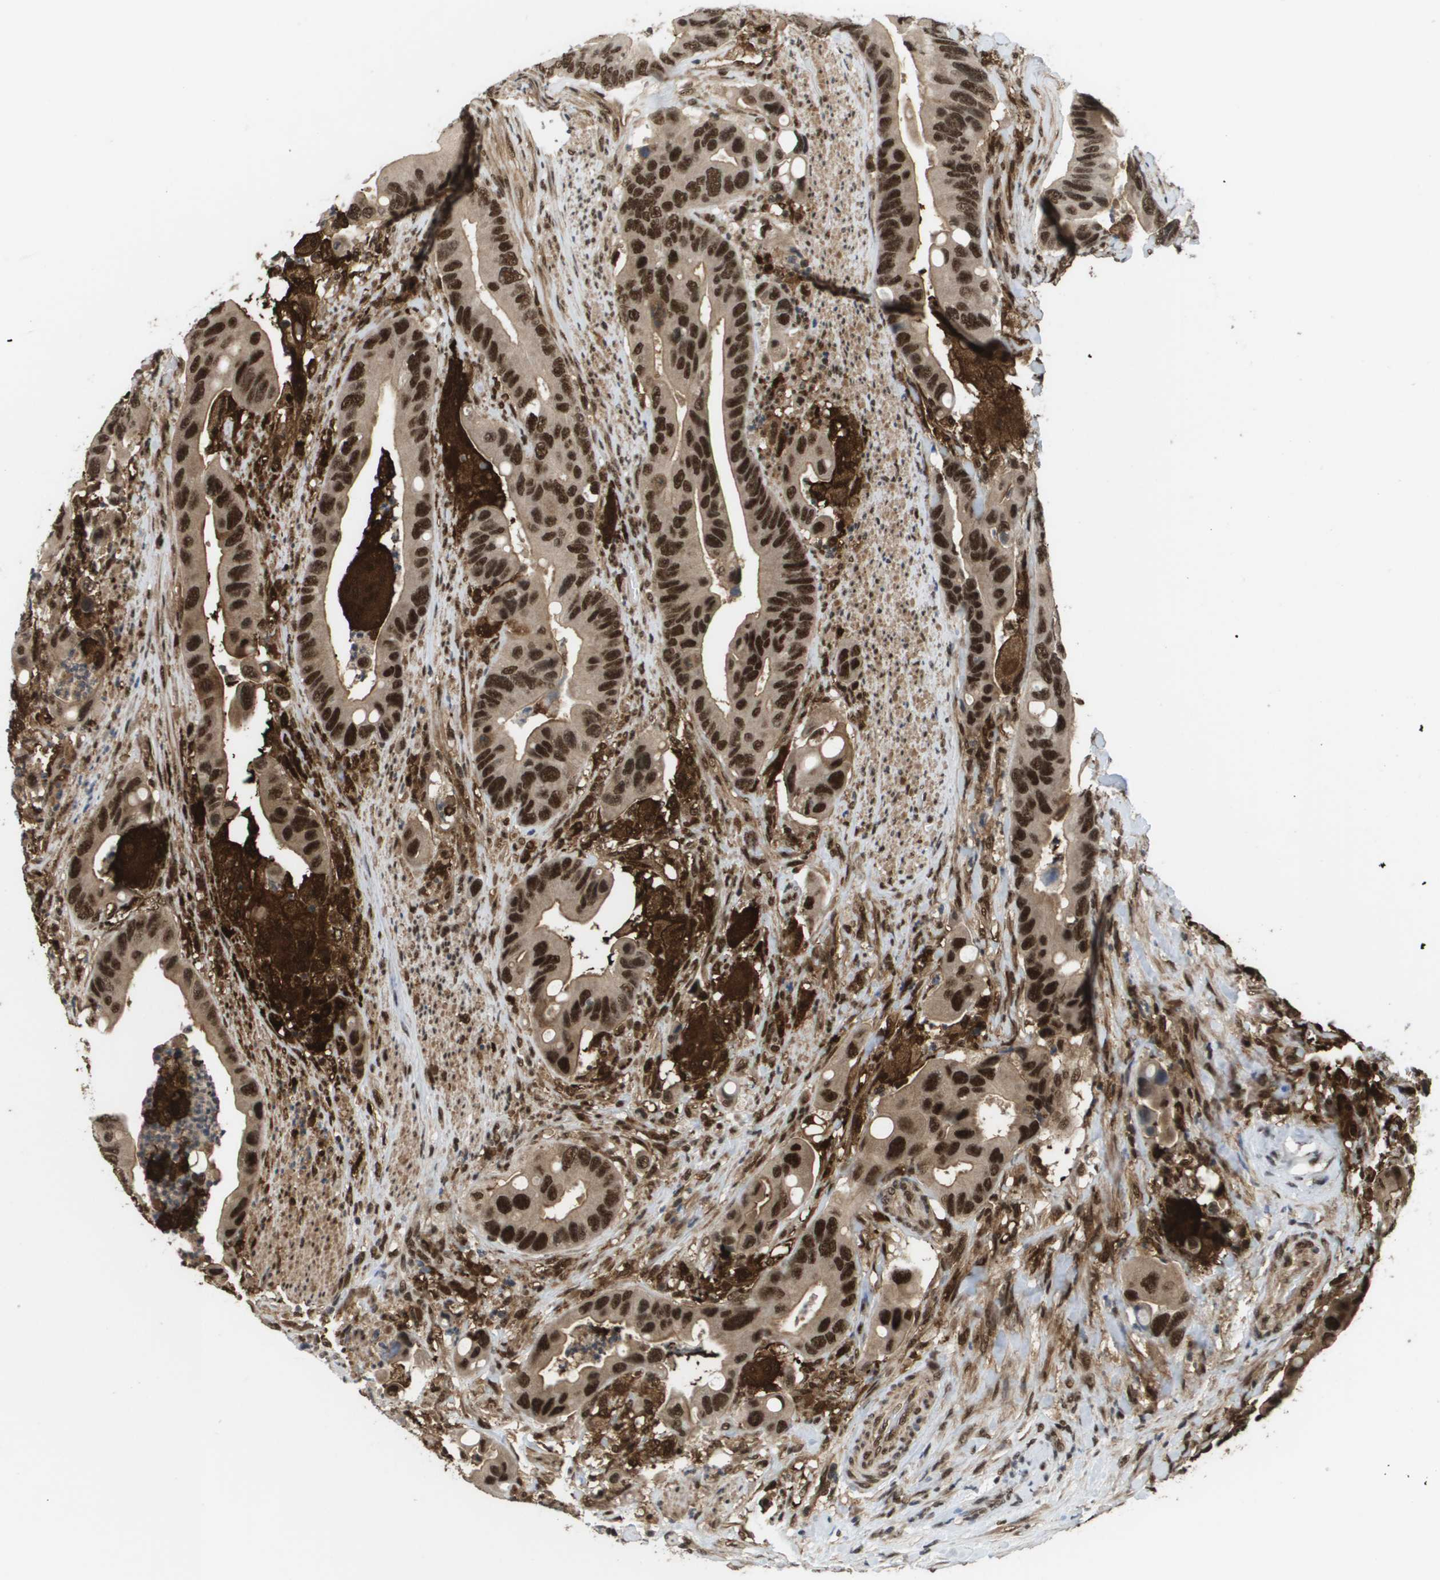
{"staining": {"intensity": "strong", "quantity": ">75%", "location": "cytoplasmic/membranous,nuclear"}, "tissue": "colorectal cancer", "cell_type": "Tumor cells", "image_type": "cancer", "snomed": [{"axis": "morphology", "description": "Adenocarcinoma, NOS"}, {"axis": "topography", "description": "Rectum"}], "caption": "High-magnification brightfield microscopy of adenocarcinoma (colorectal) stained with DAB (brown) and counterstained with hematoxylin (blue). tumor cells exhibit strong cytoplasmic/membranous and nuclear positivity is identified in about>75% of cells.", "gene": "PRCC", "patient": {"sex": "female", "age": 57}}